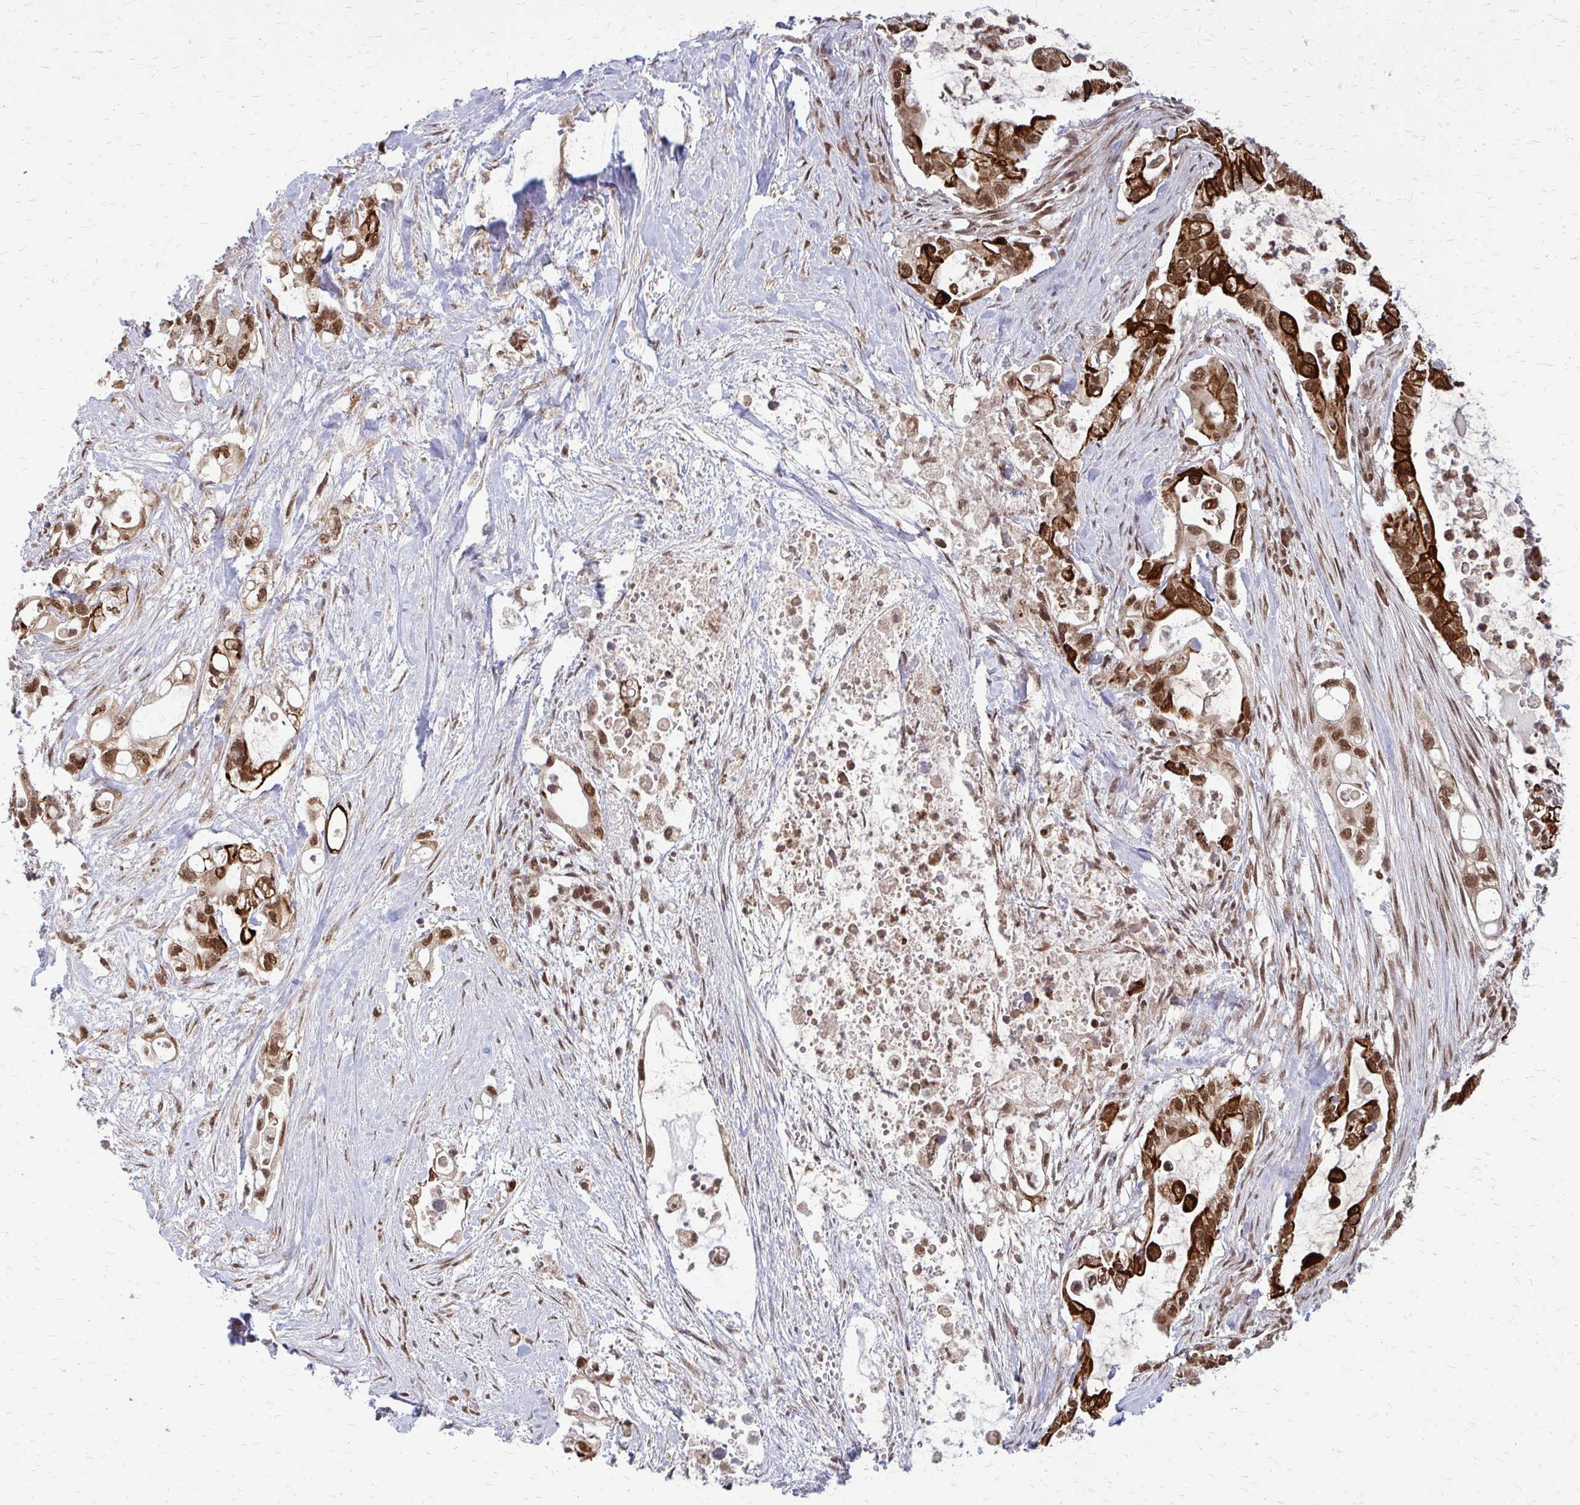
{"staining": {"intensity": "strong", "quantity": ">75%", "location": "cytoplasmic/membranous,nuclear"}, "tissue": "pancreatic cancer", "cell_type": "Tumor cells", "image_type": "cancer", "snomed": [{"axis": "morphology", "description": "Adenocarcinoma, NOS"}, {"axis": "topography", "description": "Pancreas"}], "caption": "Pancreatic cancer (adenocarcinoma) stained with a protein marker displays strong staining in tumor cells.", "gene": "HDAC3", "patient": {"sex": "female", "age": 72}}